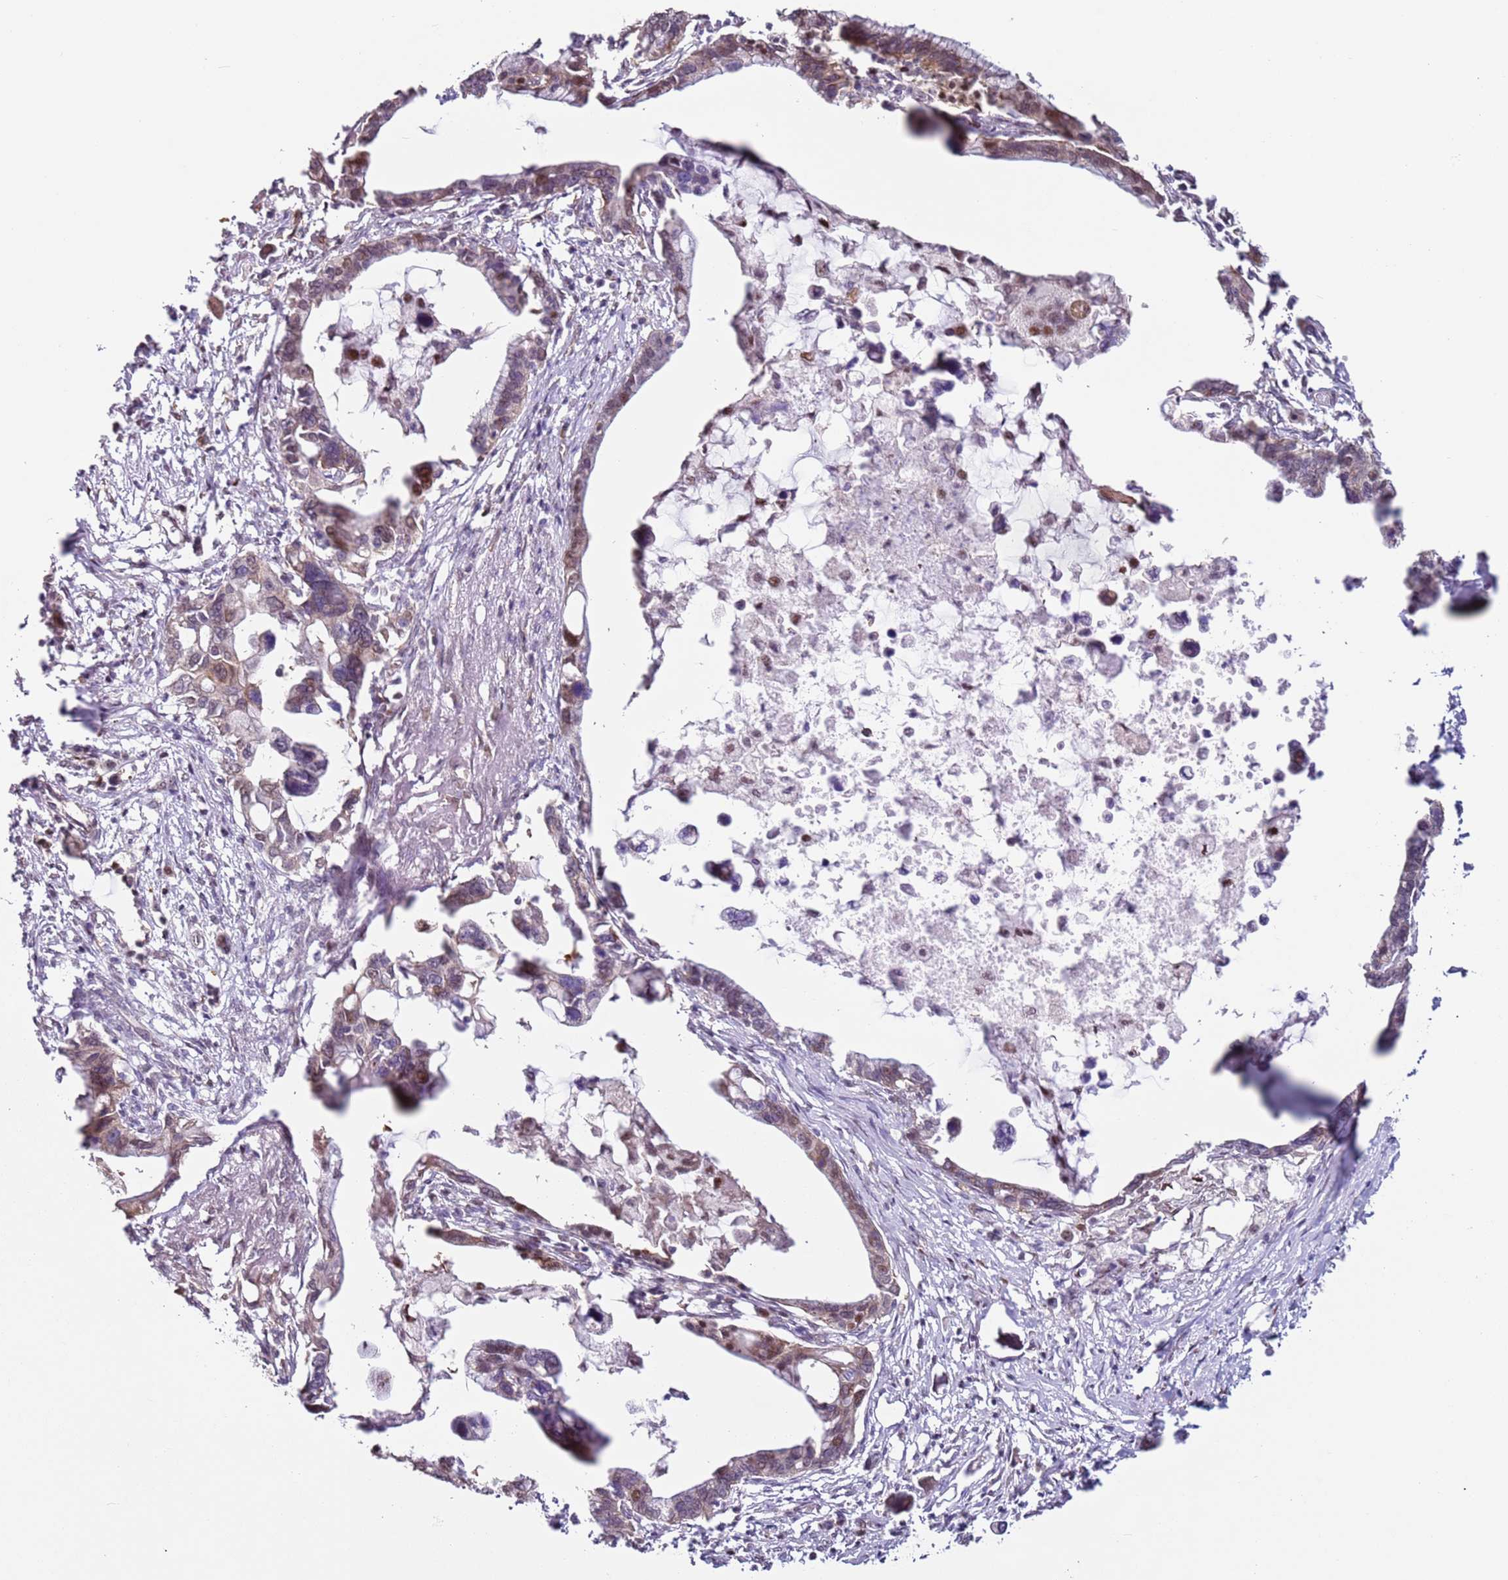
{"staining": {"intensity": "moderate", "quantity": "<25%", "location": "nuclear"}, "tissue": "pancreatic cancer", "cell_type": "Tumor cells", "image_type": "cancer", "snomed": [{"axis": "morphology", "description": "Adenocarcinoma, NOS"}, {"axis": "topography", "description": "Pancreas"}], "caption": "Adenocarcinoma (pancreatic) stained with DAB immunohistochemistry (IHC) displays low levels of moderate nuclear positivity in approximately <25% of tumor cells. (DAB = brown stain, brightfield microscopy at high magnification).", "gene": "PSMD4", "patient": {"sex": "female", "age": 83}}